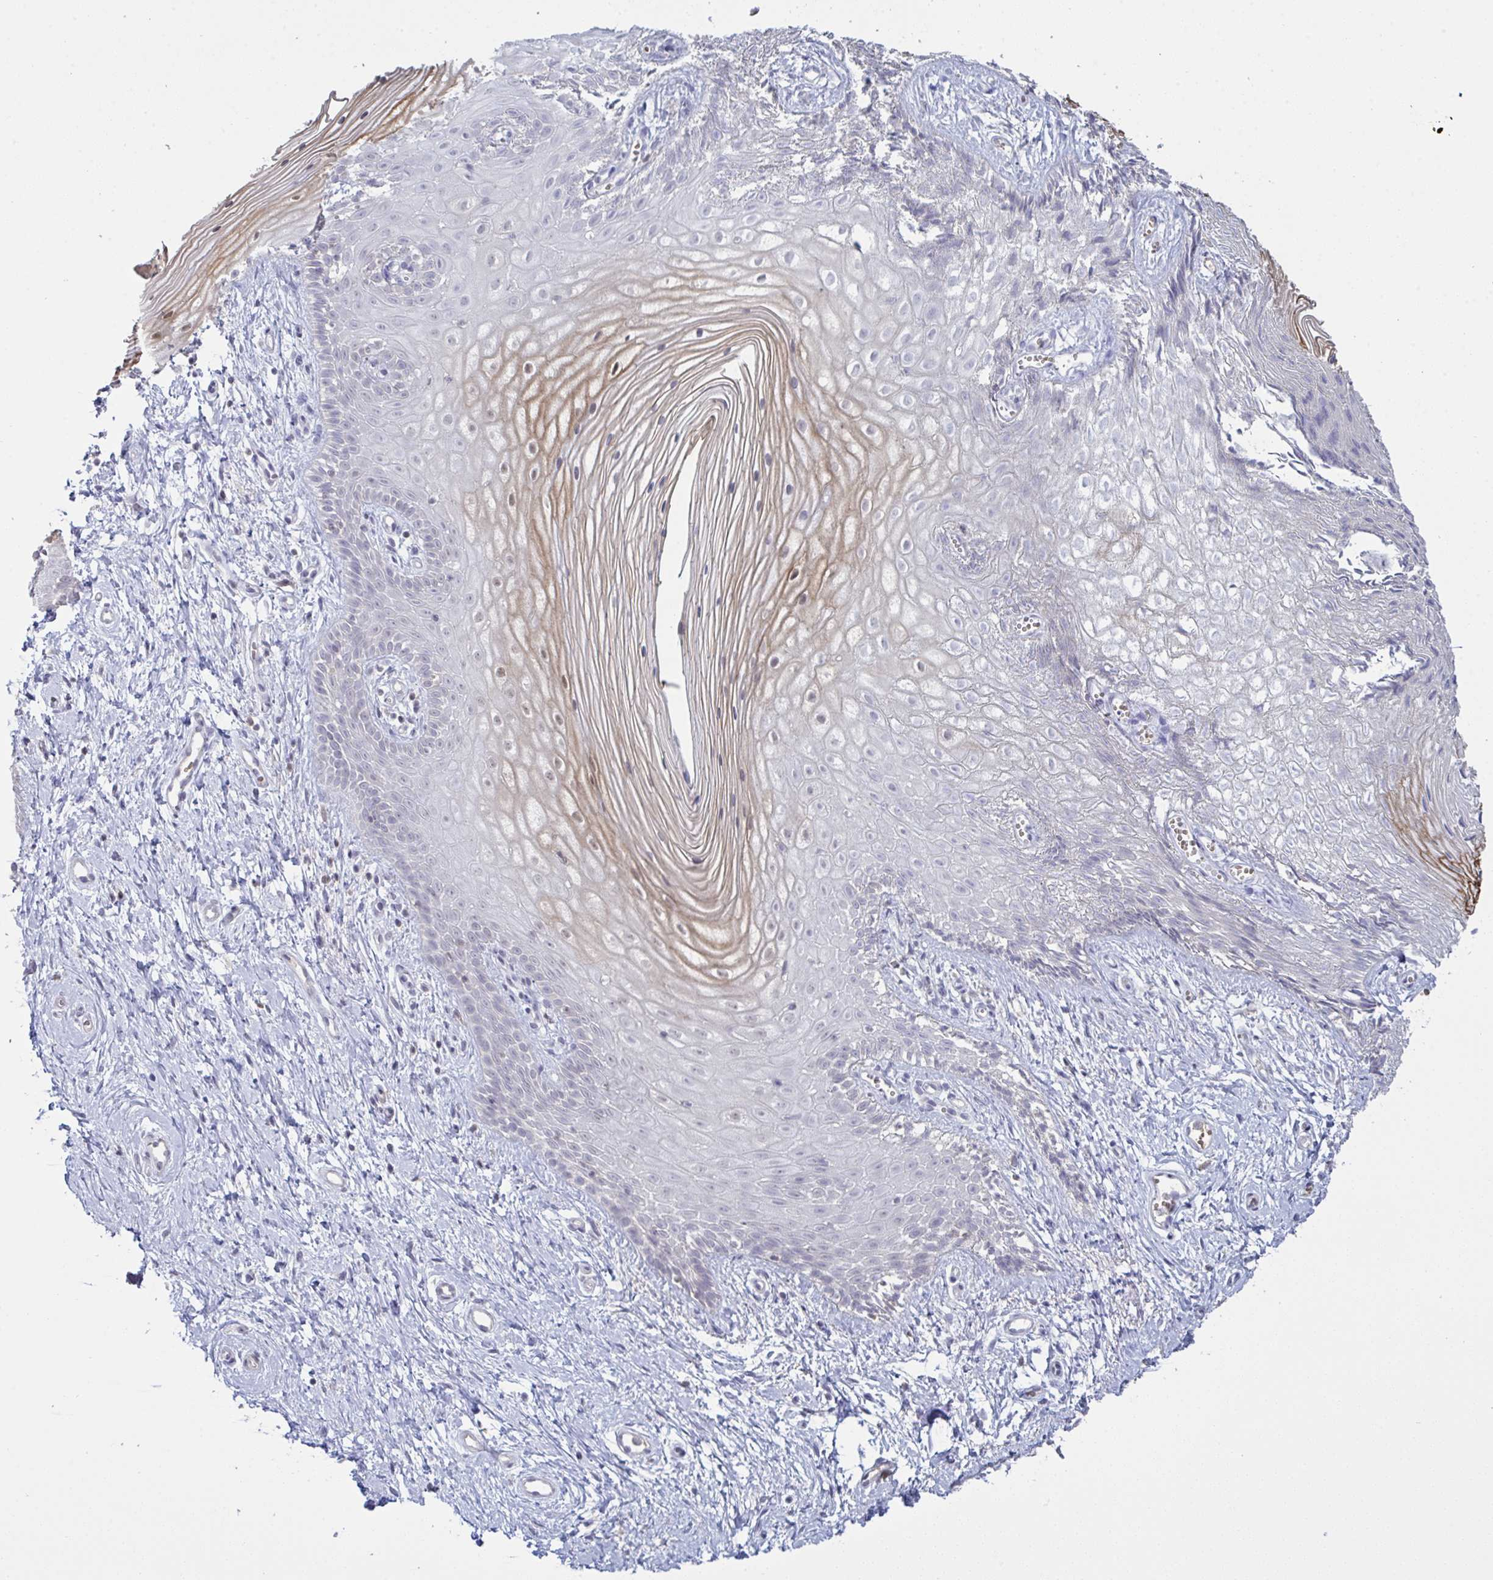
{"staining": {"intensity": "strong", "quantity": "<25%", "location": "cytoplasmic/membranous,nuclear"}, "tissue": "vagina", "cell_type": "Squamous epithelial cells", "image_type": "normal", "snomed": [{"axis": "morphology", "description": "Normal tissue, NOS"}, {"axis": "topography", "description": "Vagina"}], "caption": "This image exhibits immunohistochemistry staining of benign vagina, with medium strong cytoplasmic/membranous,nuclear staining in approximately <25% of squamous epithelial cells.", "gene": "ZNF784", "patient": {"sex": "female", "age": 38}}